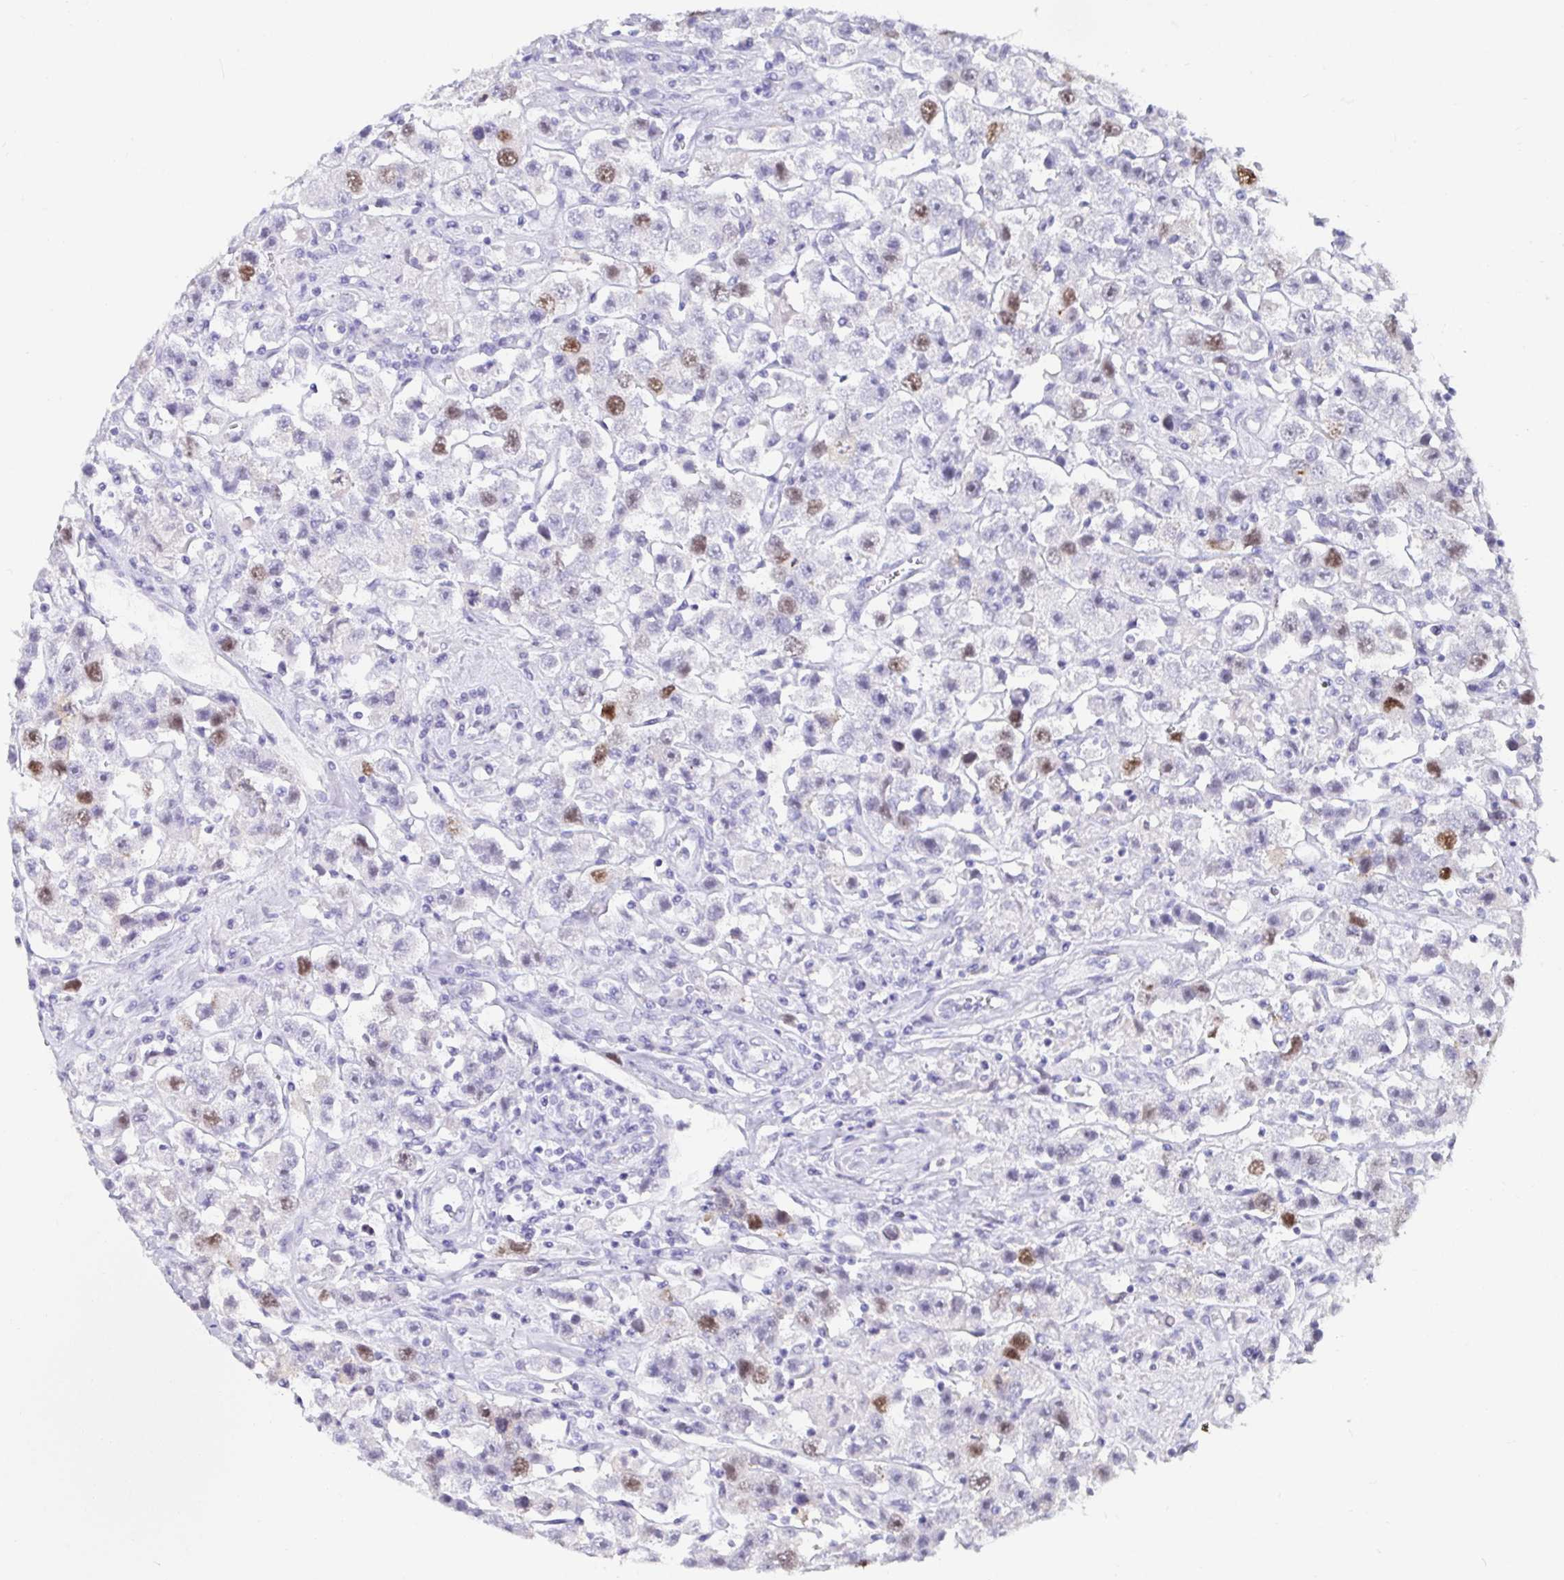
{"staining": {"intensity": "moderate", "quantity": "25%-75%", "location": "nuclear"}, "tissue": "testis cancer", "cell_type": "Tumor cells", "image_type": "cancer", "snomed": [{"axis": "morphology", "description": "Seminoma, NOS"}, {"axis": "topography", "description": "Testis"}], "caption": "Protein staining exhibits moderate nuclear expression in approximately 25%-75% of tumor cells in testis cancer.", "gene": "ANLN", "patient": {"sex": "male", "age": 45}}